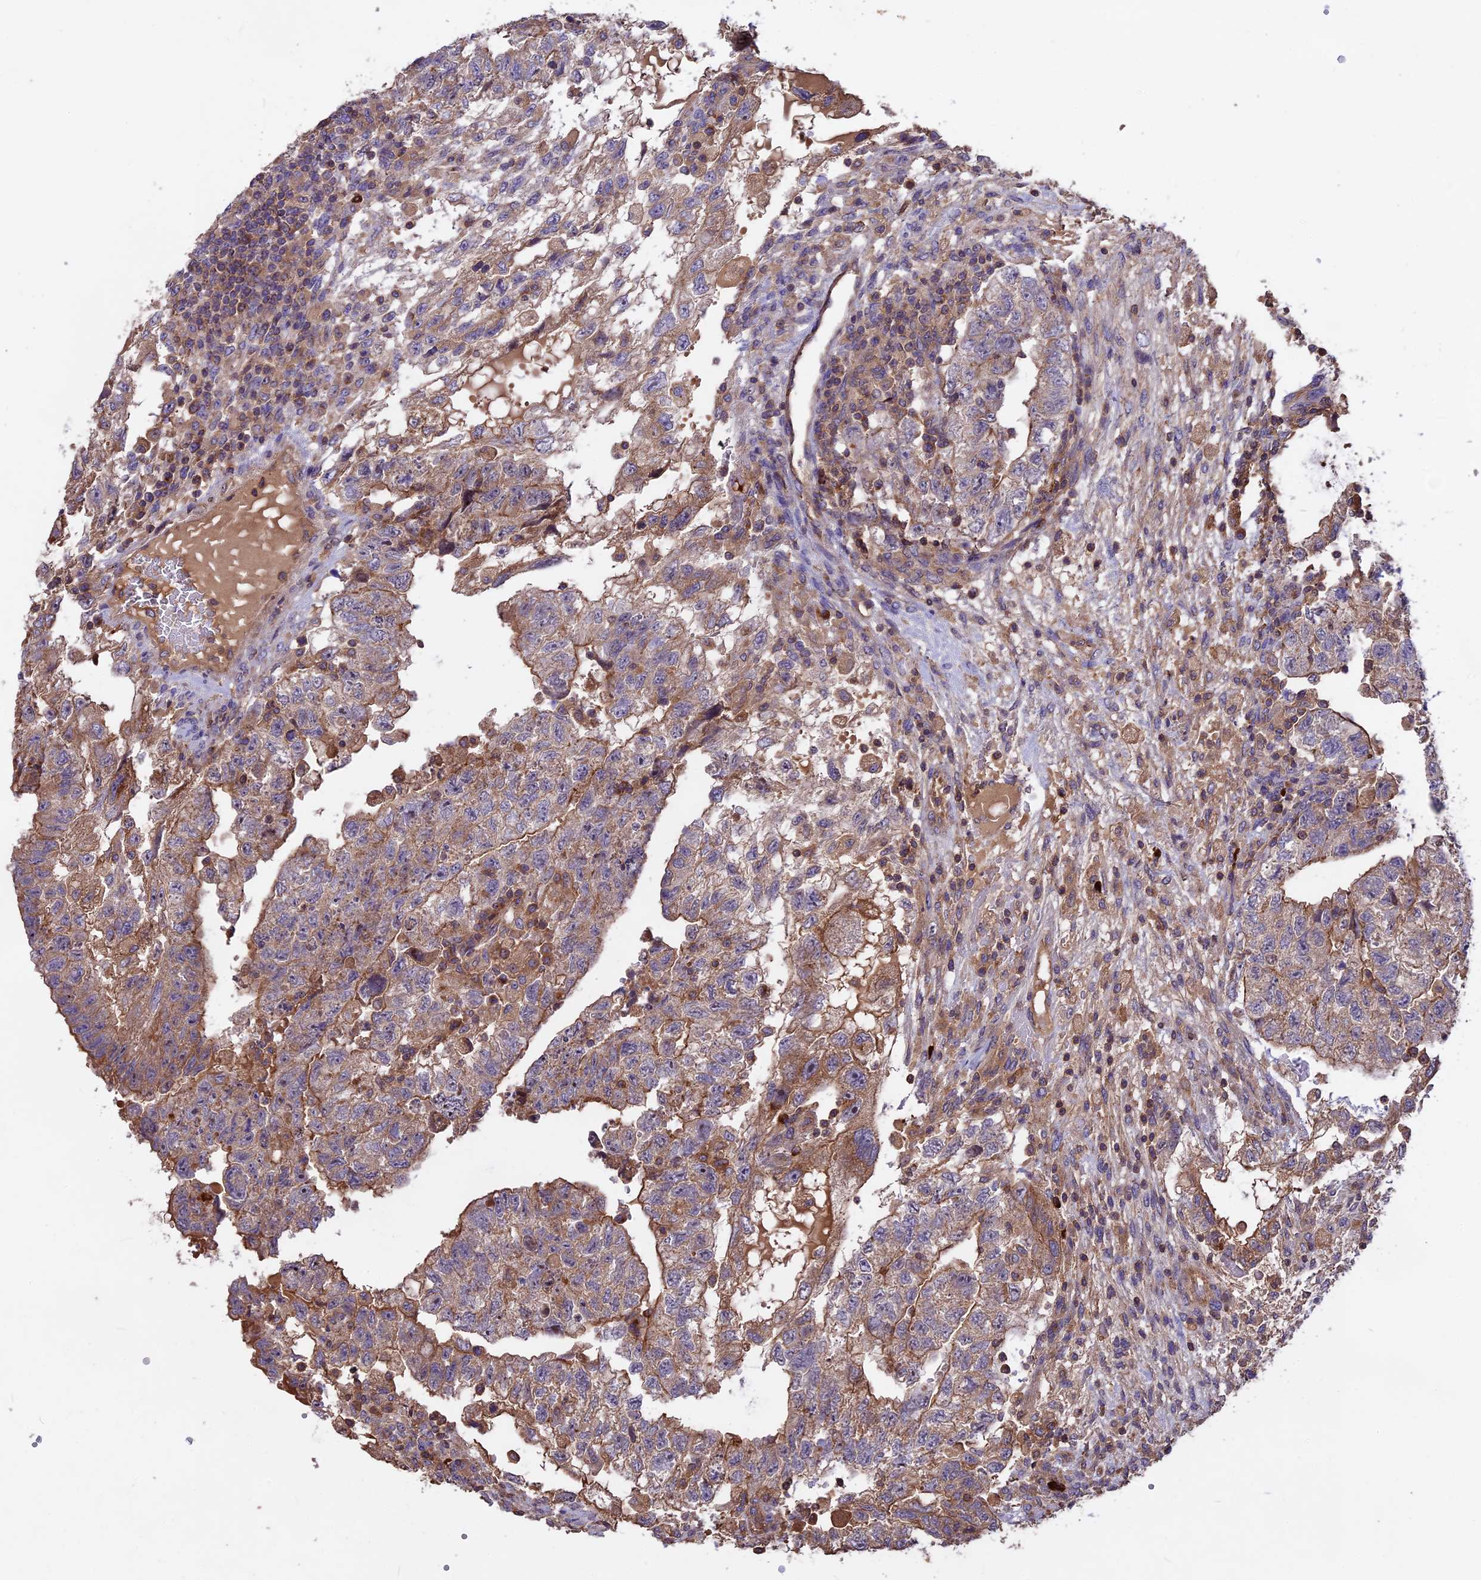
{"staining": {"intensity": "weak", "quantity": "25%-75%", "location": "cytoplasmic/membranous"}, "tissue": "testis cancer", "cell_type": "Tumor cells", "image_type": "cancer", "snomed": [{"axis": "morphology", "description": "Carcinoma, Embryonal, NOS"}, {"axis": "topography", "description": "Testis"}], "caption": "This is a photomicrograph of IHC staining of testis cancer (embryonal carcinoma), which shows weak positivity in the cytoplasmic/membranous of tumor cells.", "gene": "NUDT8", "patient": {"sex": "male", "age": 36}}